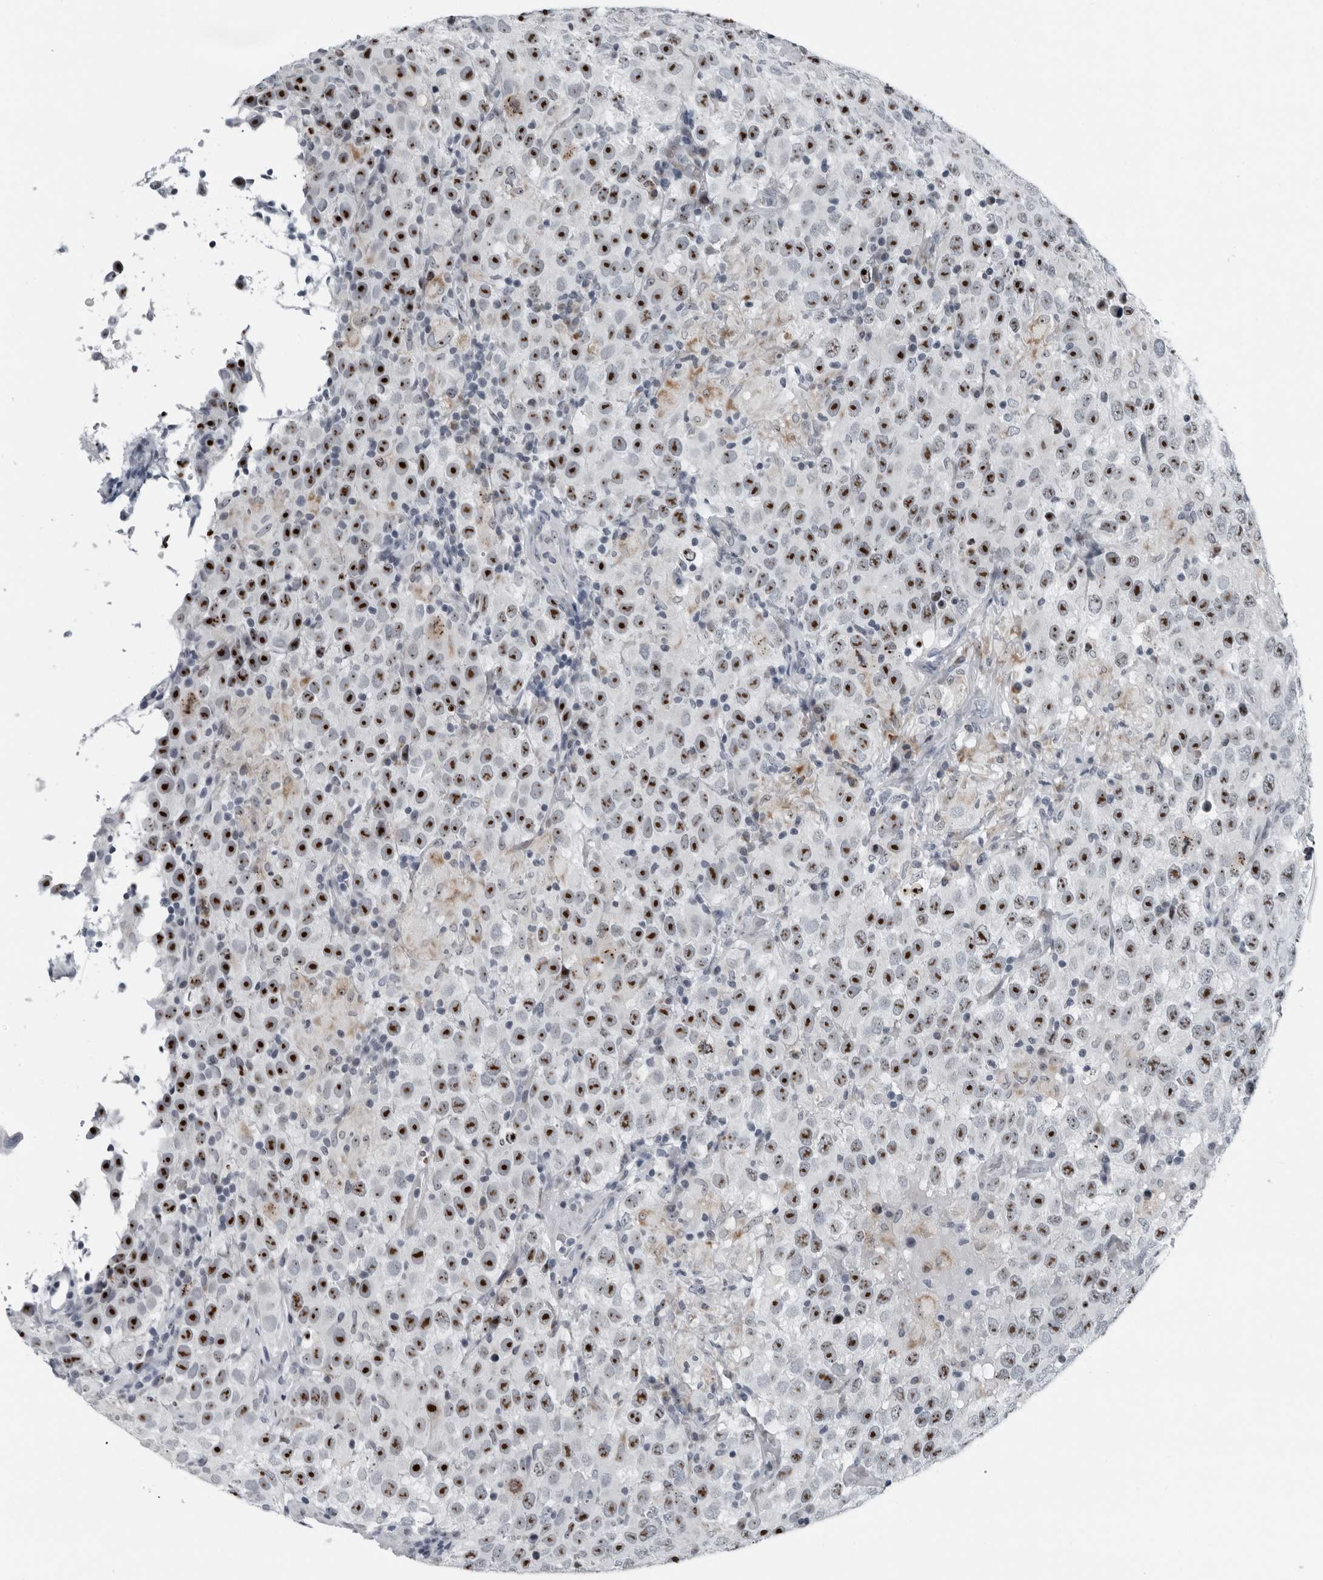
{"staining": {"intensity": "strong", "quantity": ">75%", "location": "nuclear"}, "tissue": "testis cancer", "cell_type": "Tumor cells", "image_type": "cancer", "snomed": [{"axis": "morphology", "description": "Seminoma, NOS"}, {"axis": "topography", "description": "Testis"}], "caption": "A brown stain labels strong nuclear expression of a protein in seminoma (testis) tumor cells. (Brightfield microscopy of DAB IHC at high magnification).", "gene": "PDCD11", "patient": {"sex": "male", "age": 41}}